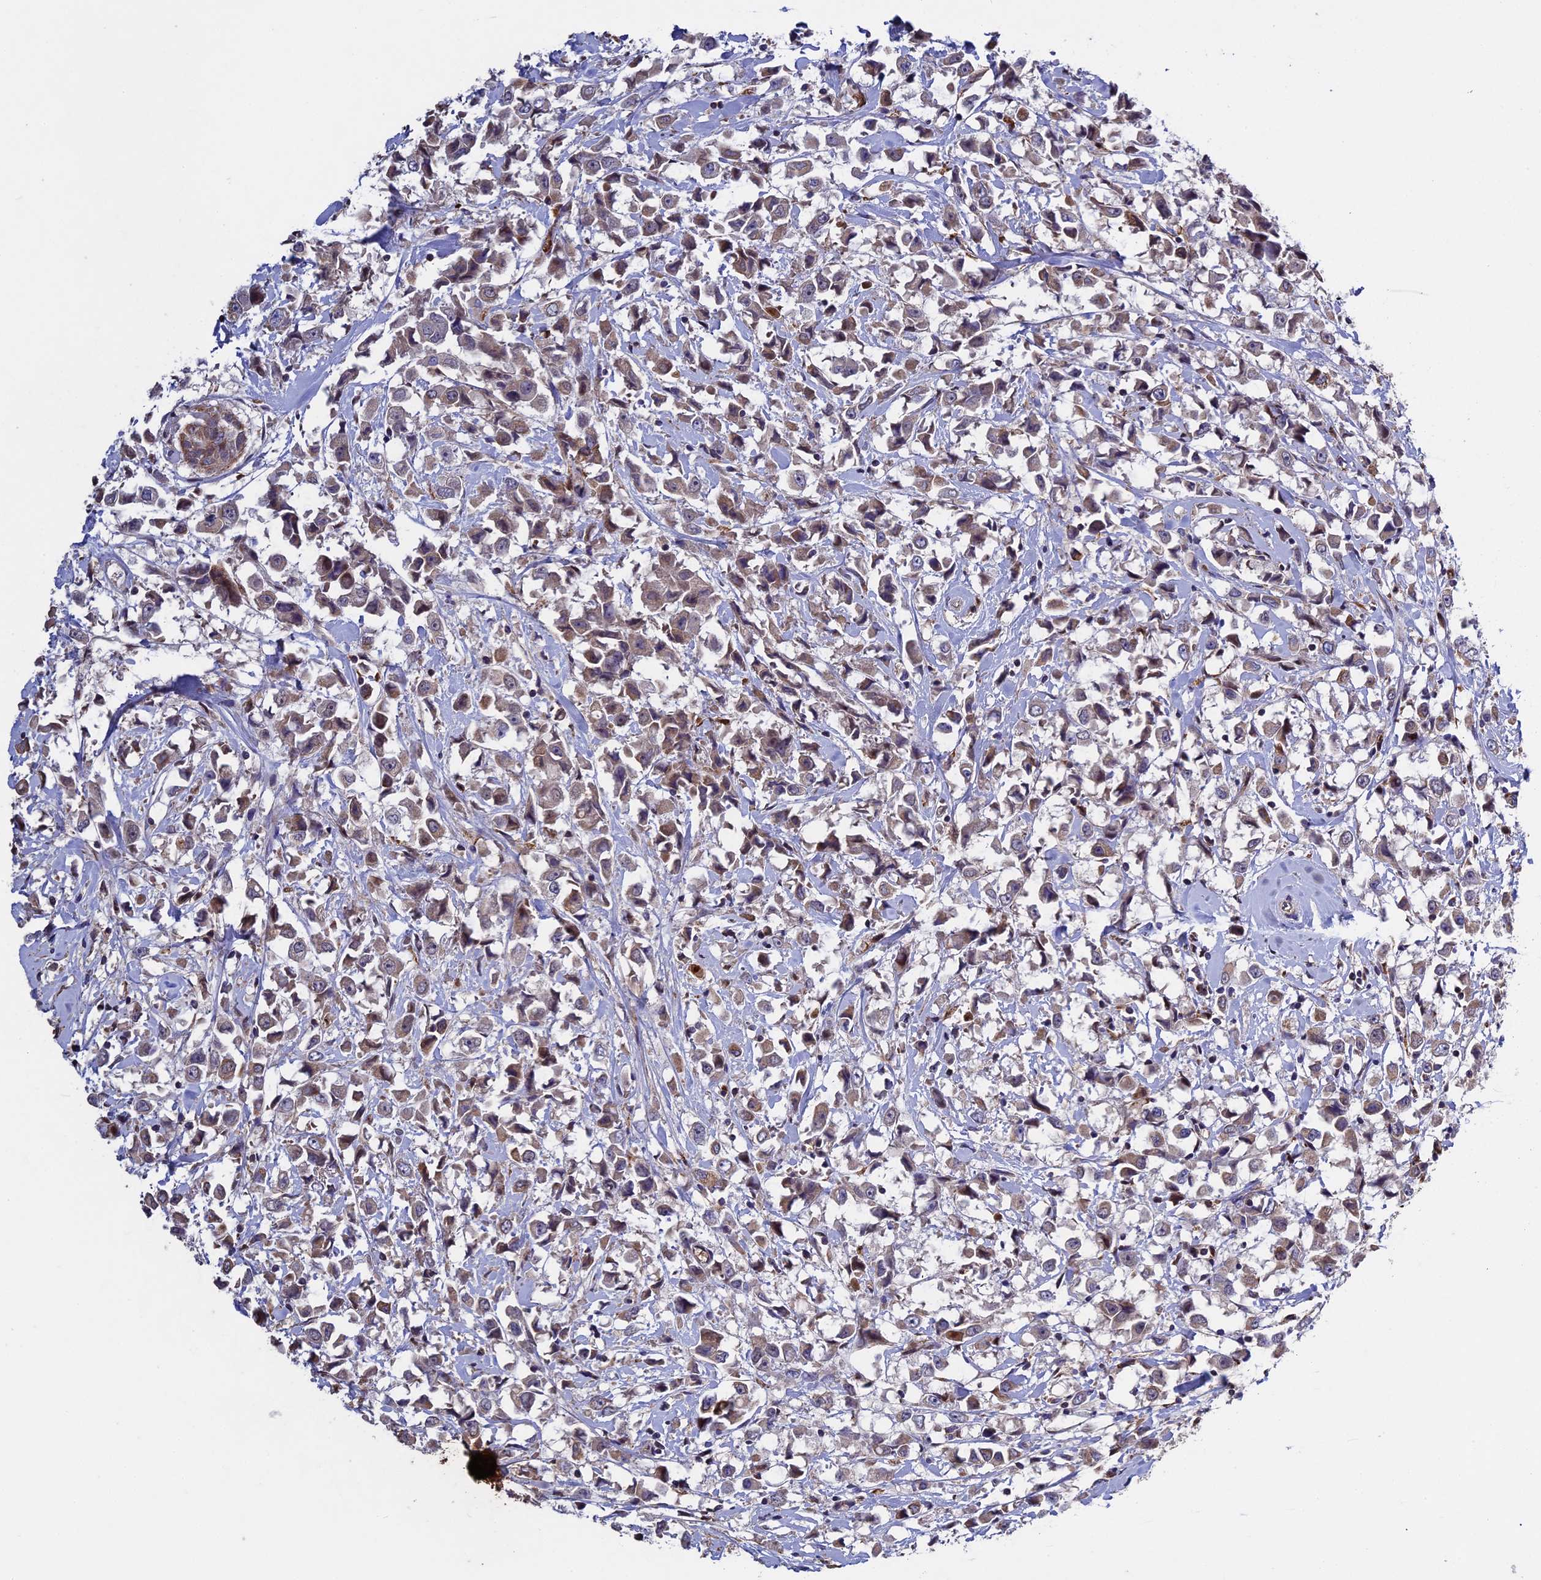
{"staining": {"intensity": "moderate", "quantity": ">75%", "location": "cytoplasmic/membranous"}, "tissue": "breast cancer", "cell_type": "Tumor cells", "image_type": "cancer", "snomed": [{"axis": "morphology", "description": "Duct carcinoma"}, {"axis": "topography", "description": "Breast"}], "caption": "Breast cancer tissue demonstrates moderate cytoplasmic/membranous staining in approximately >75% of tumor cells", "gene": "RNF17", "patient": {"sex": "female", "age": 61}}